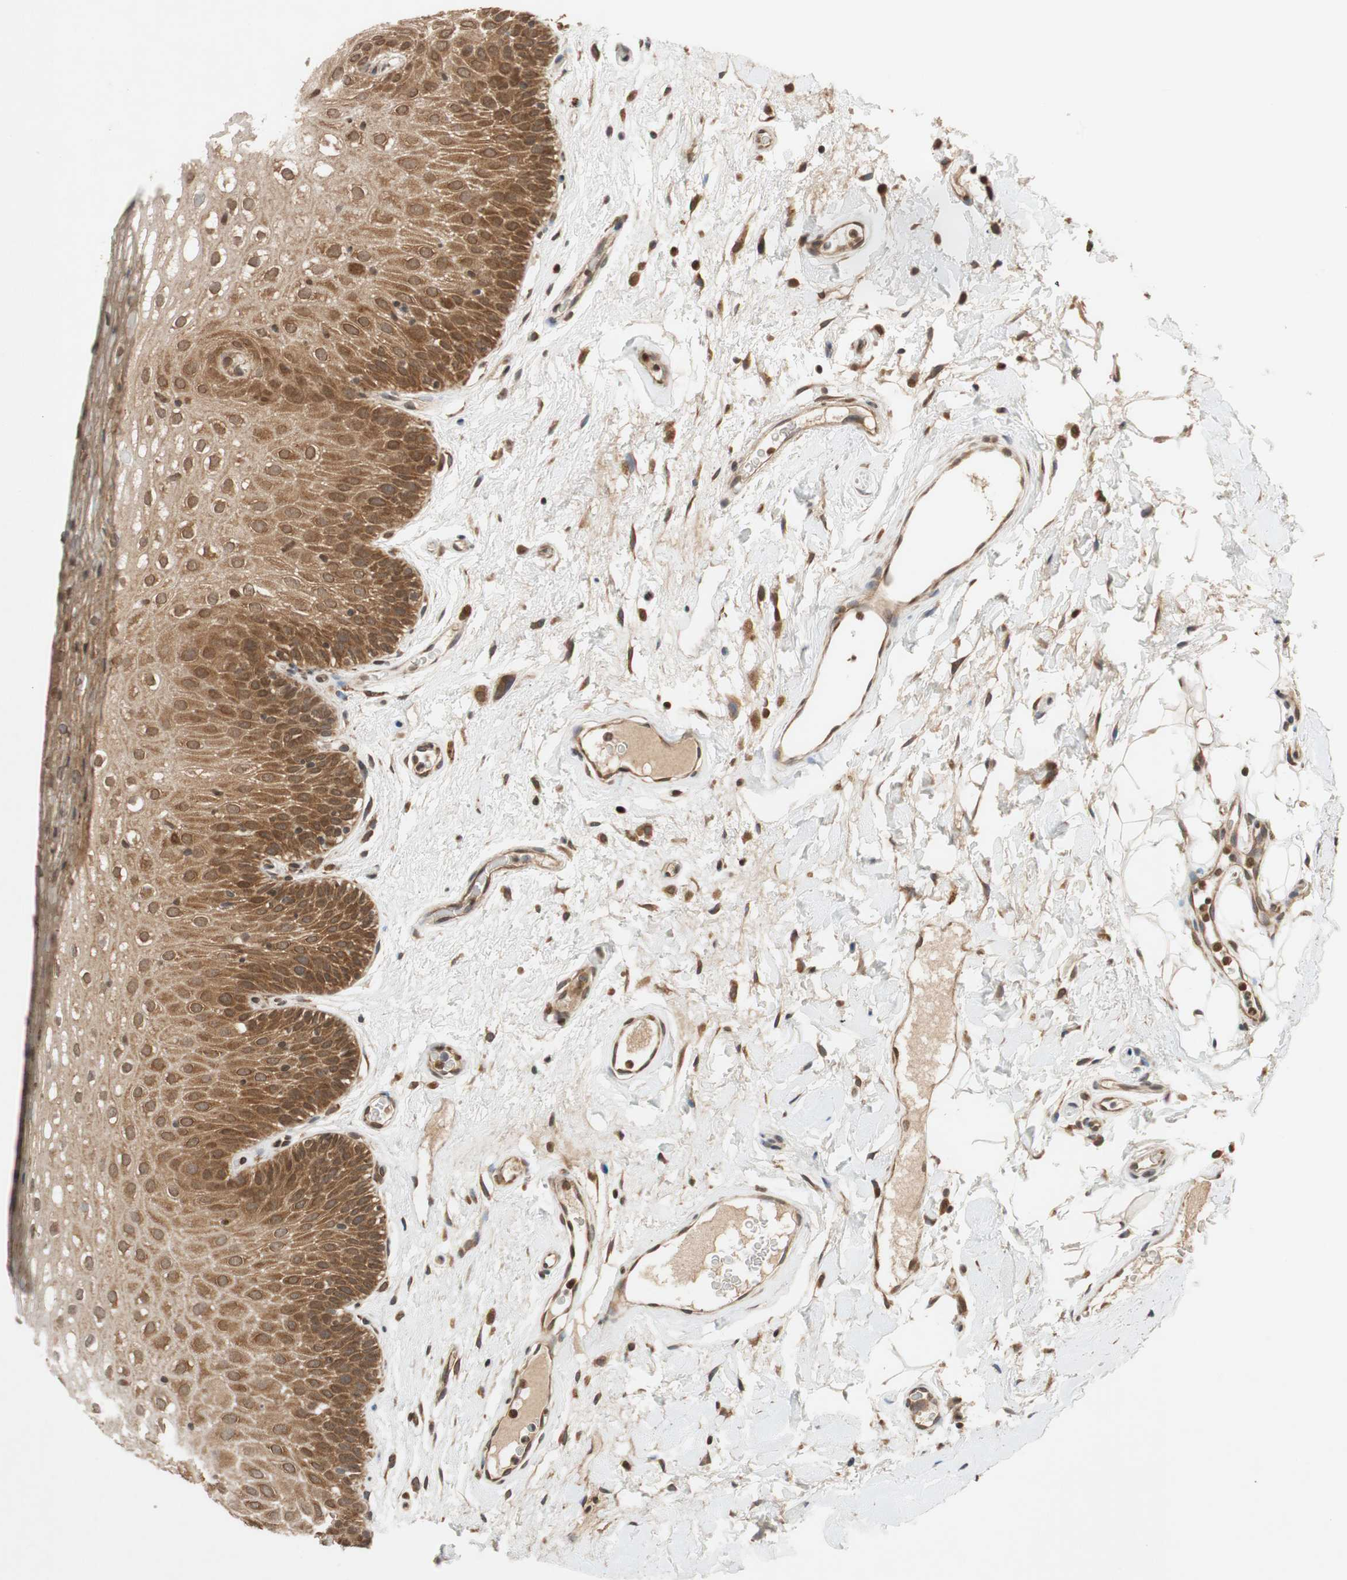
{"staining": {"intensity": "strong", "quantity": ">75%", "location": "cytoplasmic/membranous,nuclear"}, "tissue": "oral mucosa", "cell_type": "Squamous epithelial cells", "image_type": "normal", "snomed": [{"axis": "morphology", "description": "Normal tissue, NOS"}, {"axis": "morphology", "description": "Squamous cell carcinoma, NOS"}, {"axis": "topography", "description": "Skeletal muscle"}, {"axis": "topography", "description": "Oral tissue"}], "caption": "The image demonstrates immunohistochemical staining of benign oral mucosa. There is strong cytoplasmic/membranous,nuclear staining is identified in approximately >75% of squamous epithelial cells.", "gene": "AUP1", "patient": {"sex": "male", "age": 71}}